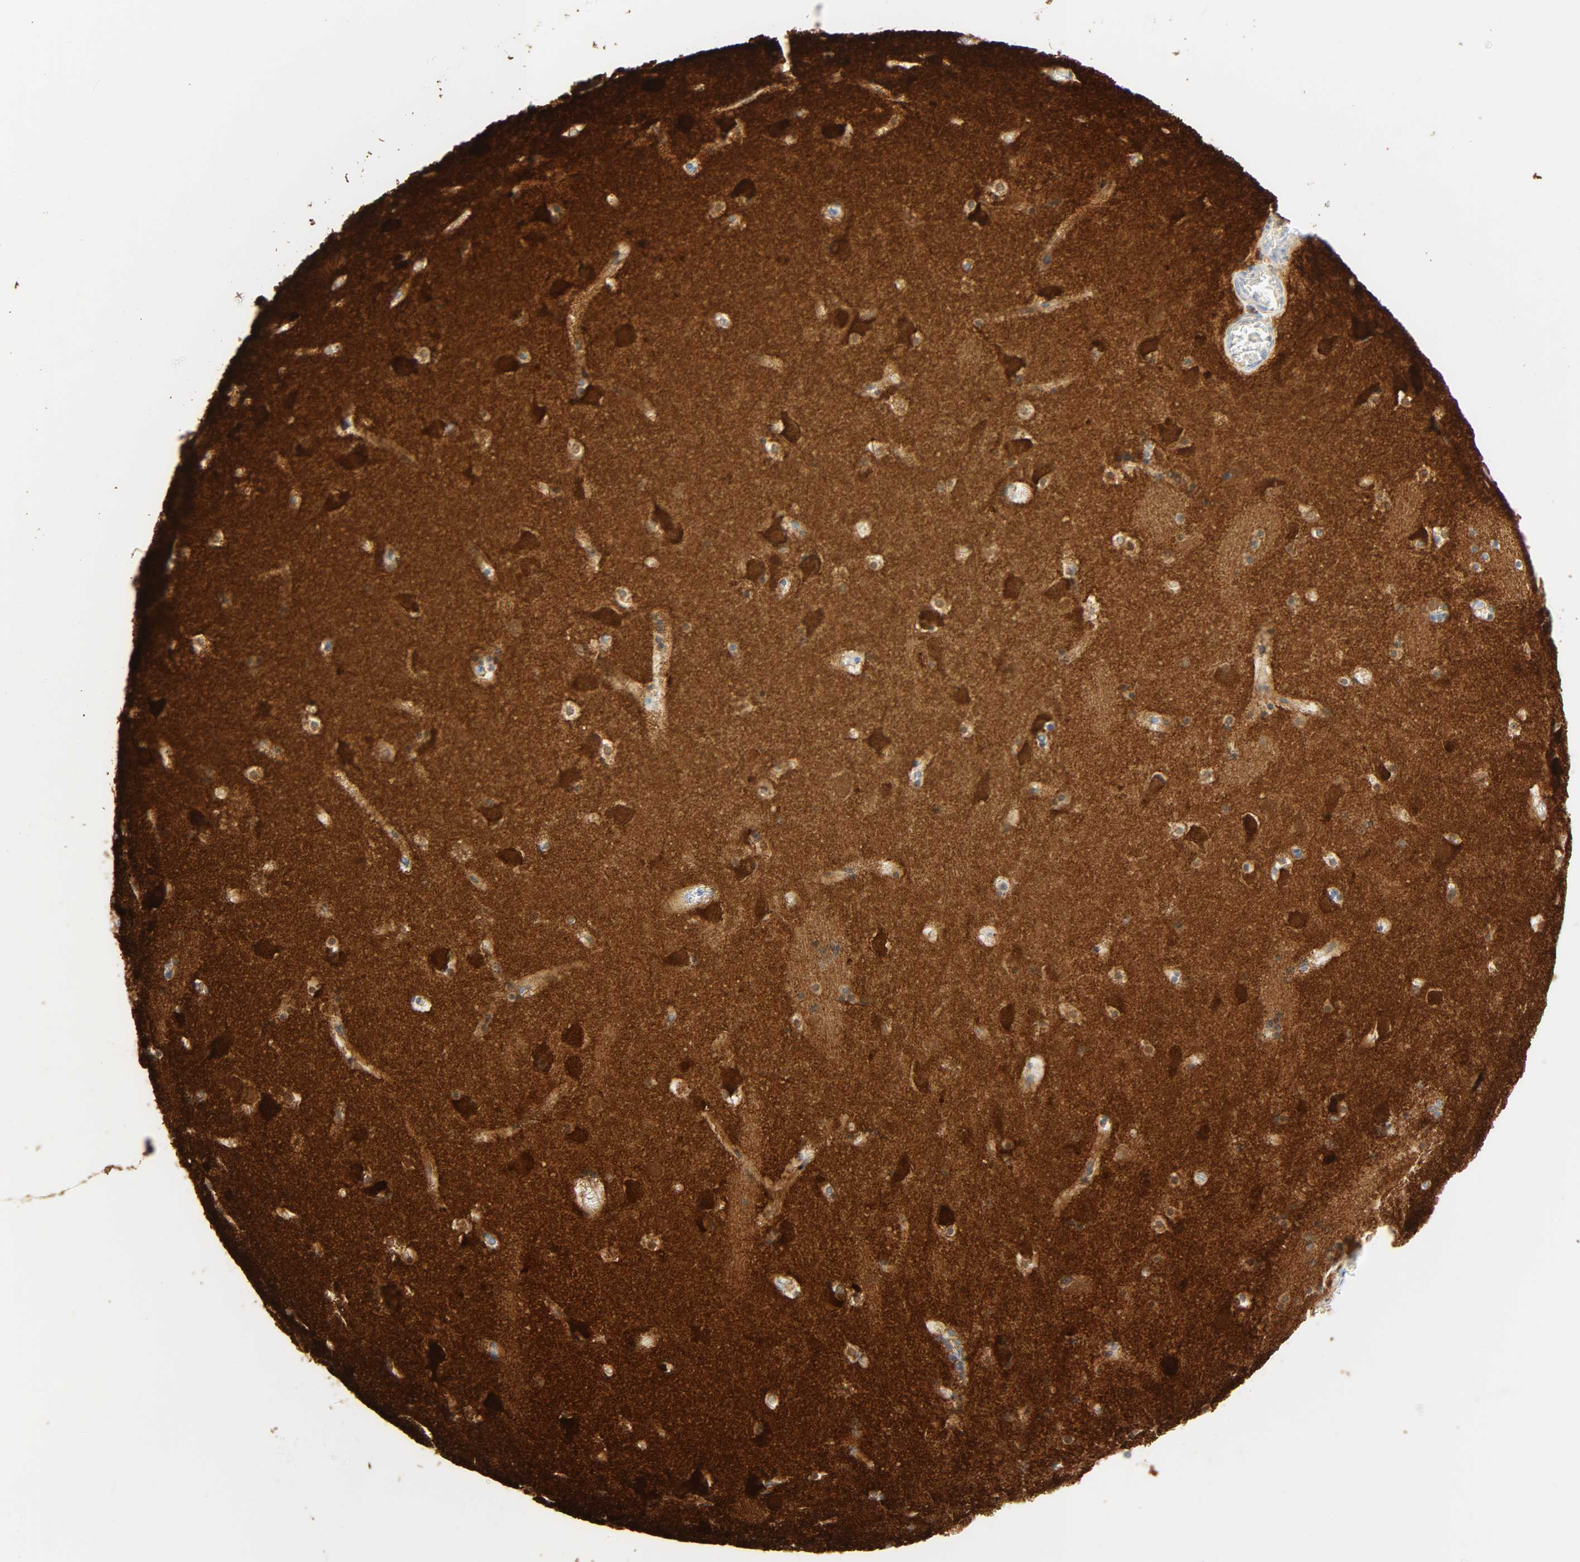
{"staining": {"intensity": "strong", "quantity": "<25%", "location": "cytoplasmic/membranous"}, "tissue": "caudate", "cell_type": "Glial cells", "image_type": "normal", "snomed": [{"axis": "morphology", "description": "Normal tissue, NOS"}, {"axis": "topography", "description": "Lateral ventricle wall"}], "caption": "Glial cells reveal medium levels of strong cytoplasmic/membranous staining in about <25% of cells in benign caudate. (DAB IHC with brightfield microscopy, high magnification).", "gene": "CAMK2A", "patient": {"sex": "male", "age": 45}}